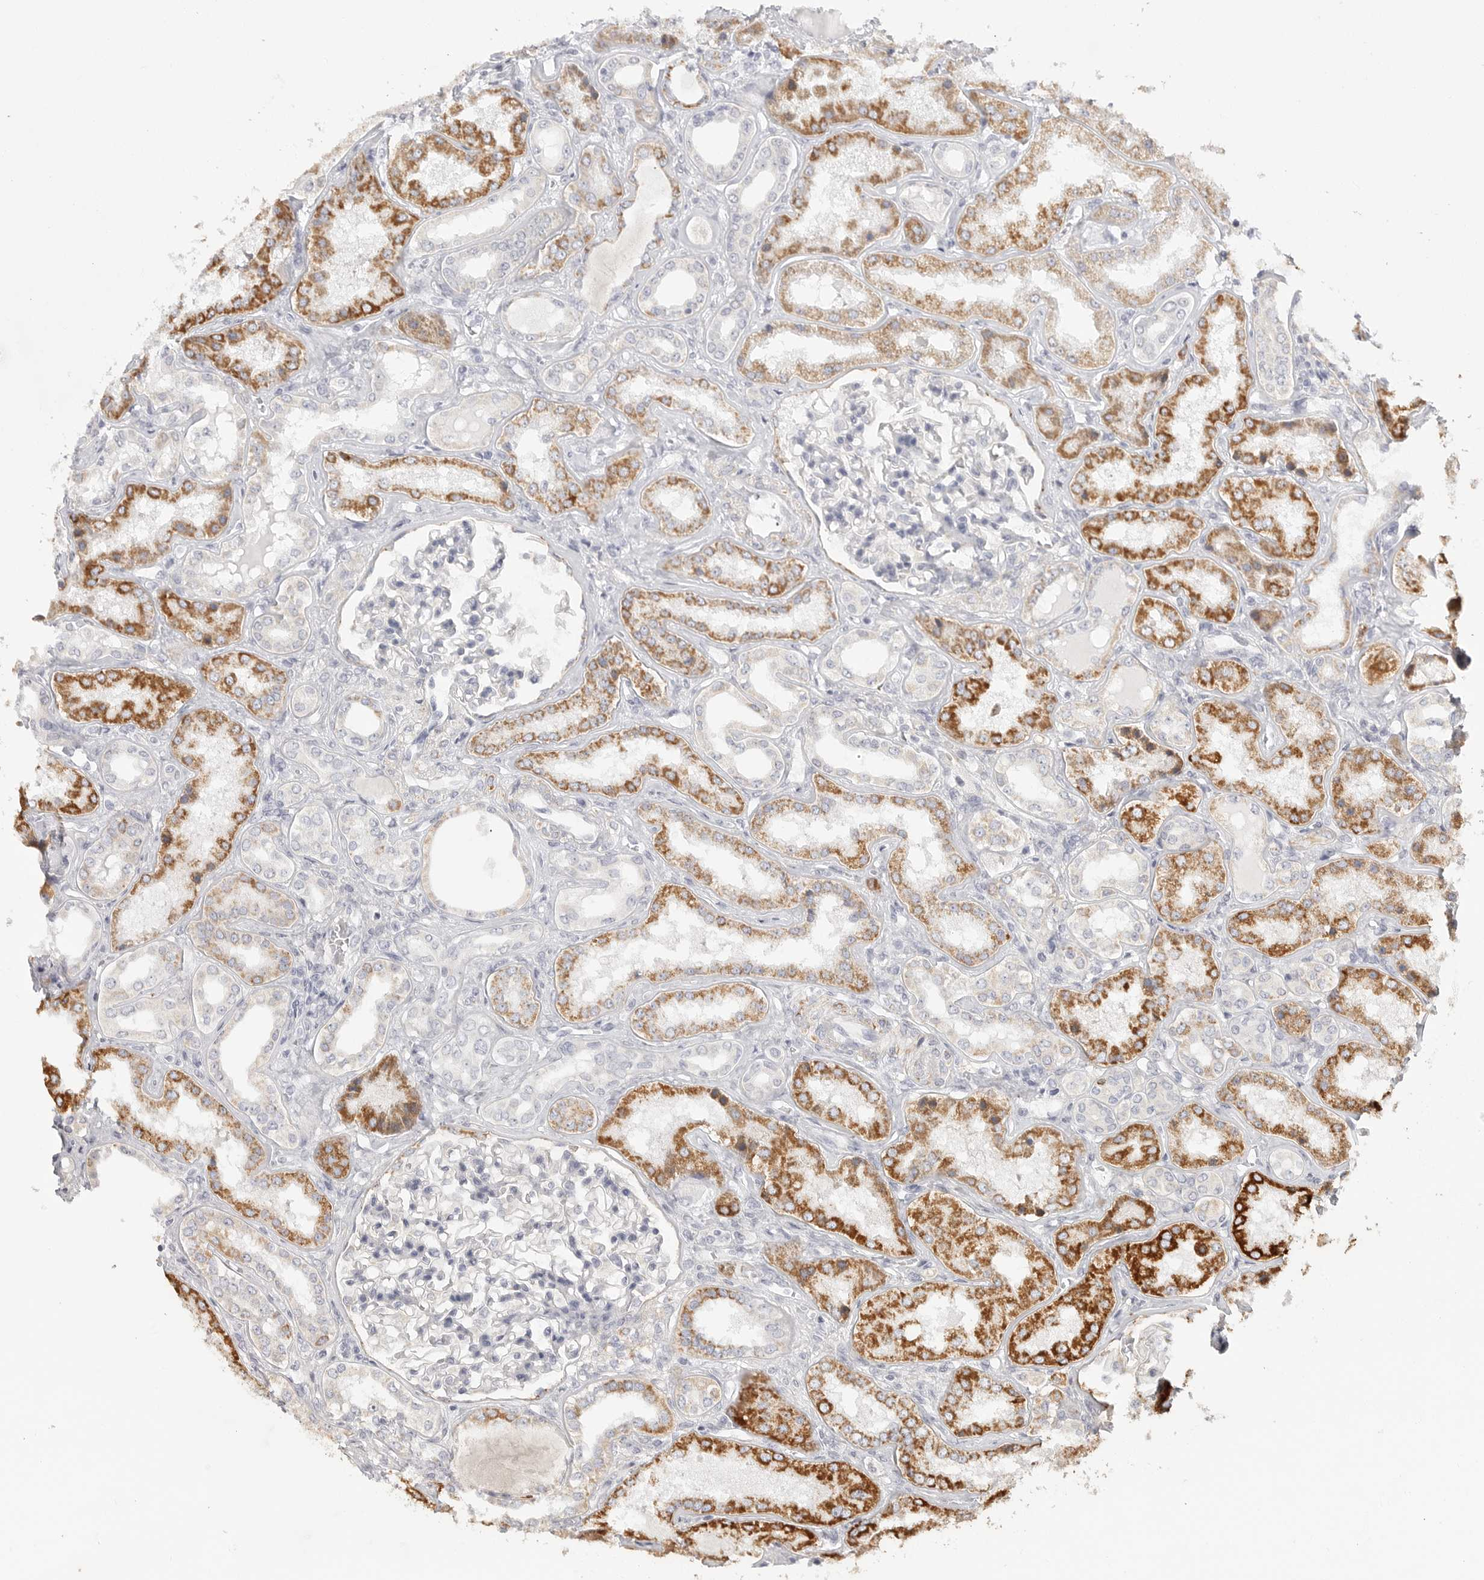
{"staining": {"intensity": "negative", "quantity": "none", "location": "none"}, "tissue": "kidney", "cell_type": "Cells in glomeruli", "image_type": "normal", "snomed": [{"axis": "morphology", "description": "Normal tissue, NOS"}, {"axis": "topography", "description": "Kidney"}], "caption": "An immunohistochemistry (IHC) photomicrograph of unremarkable kidney is shown. There is no staining in cells in glomeruli of kidney. The staining was performed using DAB to visualize the protein expression in brown, while the nuclei were stained in blue with hematoxylin (Magnification: 20x).", "gene": "ELP3", "patient": {"sex": "female", "age": 56}}